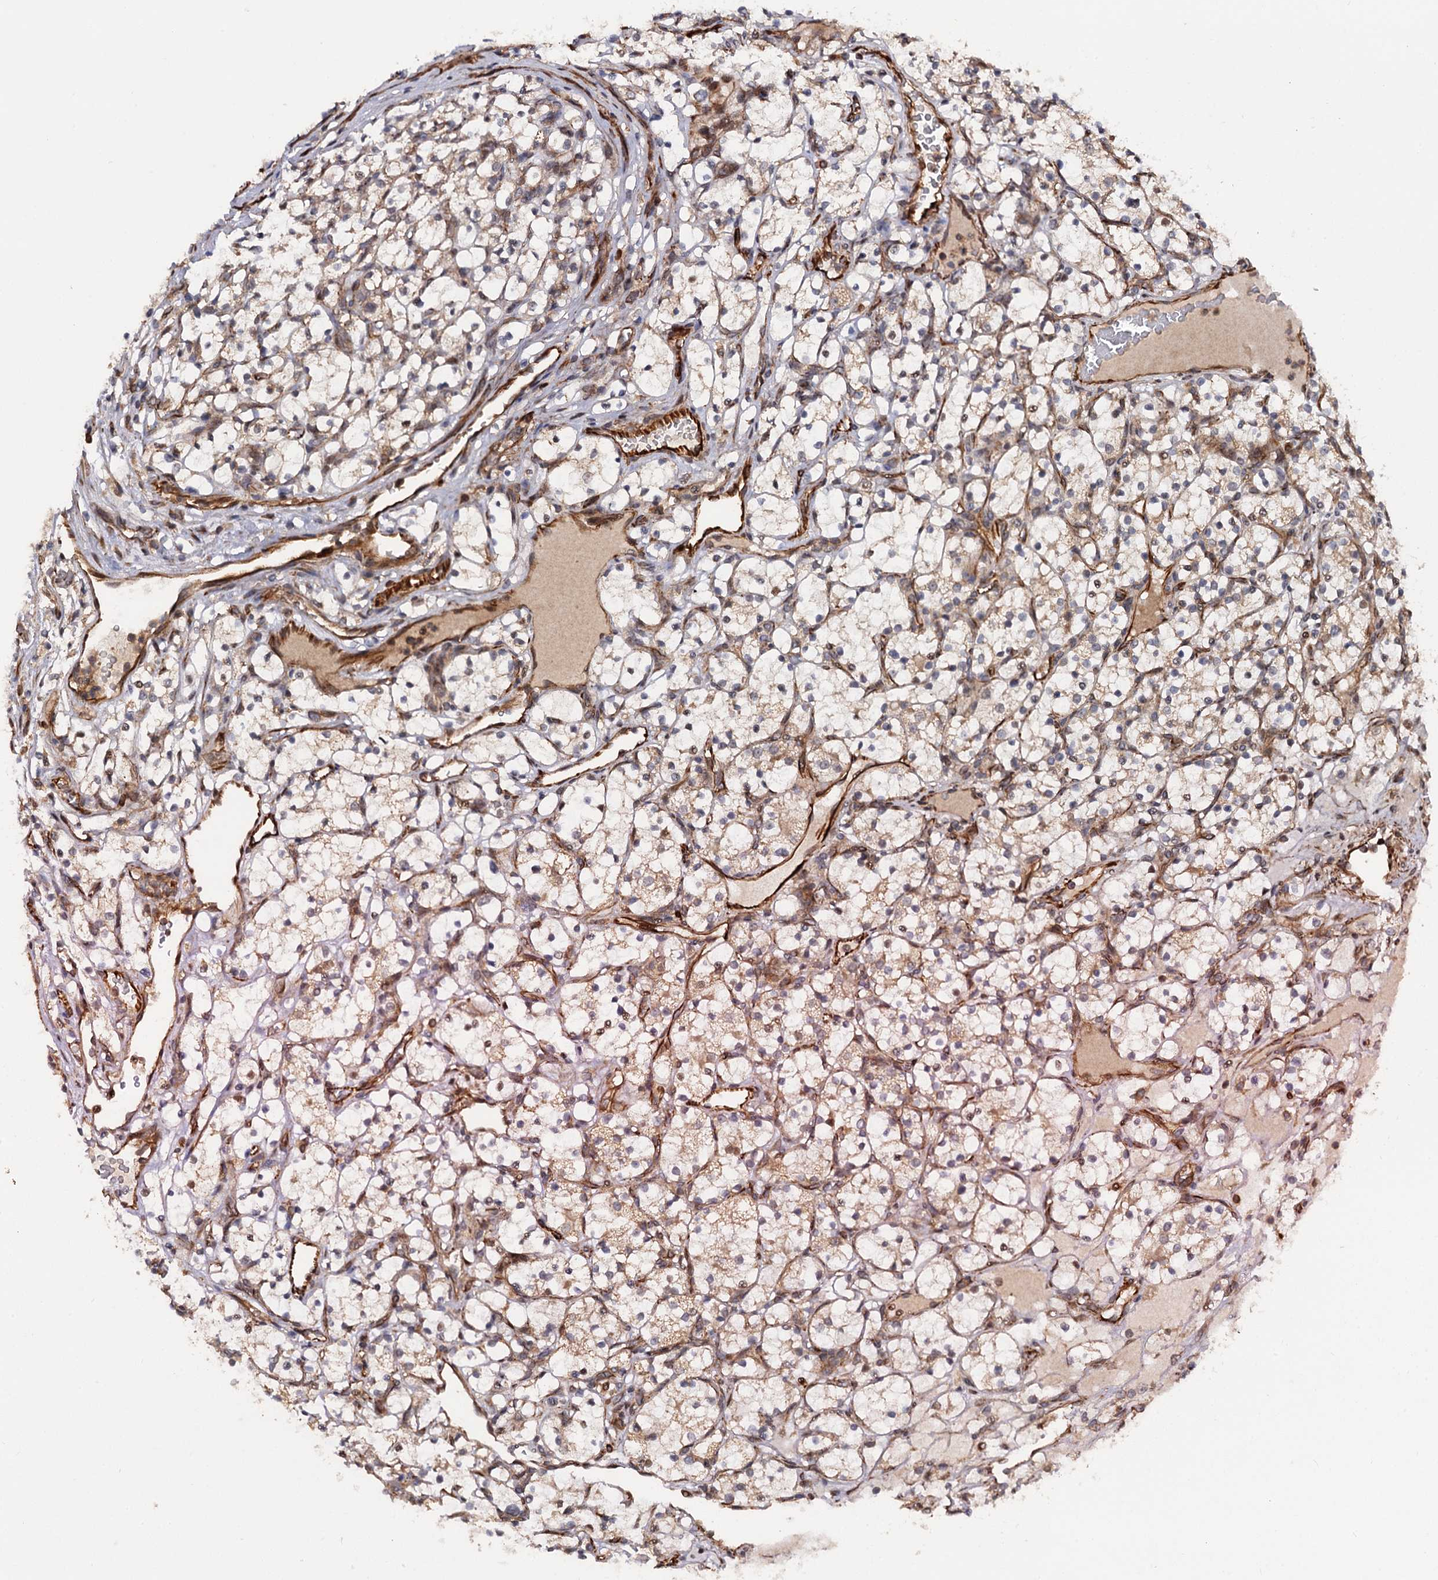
{"staining": {"intensity": "weak", "quantity": ">75%", "location": "cytoplasmic/membranous,nuclear"}, "tissue": "renal cancer", "cell_type": "Tumor cells", "image_type": "cancer", "snomed": [{"axis": "morphology", "description": "Adenocarcinoma, NOS"}, {"axis": "topography", "description": "Kidney"}], "caption": "Weak cytoplasmic/membranous and nuclear staining for a protein is seen in about >75% of tumor cells of renal cancer using immunohistochemistry (IHC).", "gene": "FSIP1", "patient": {"sex": "female", "age": 69}}